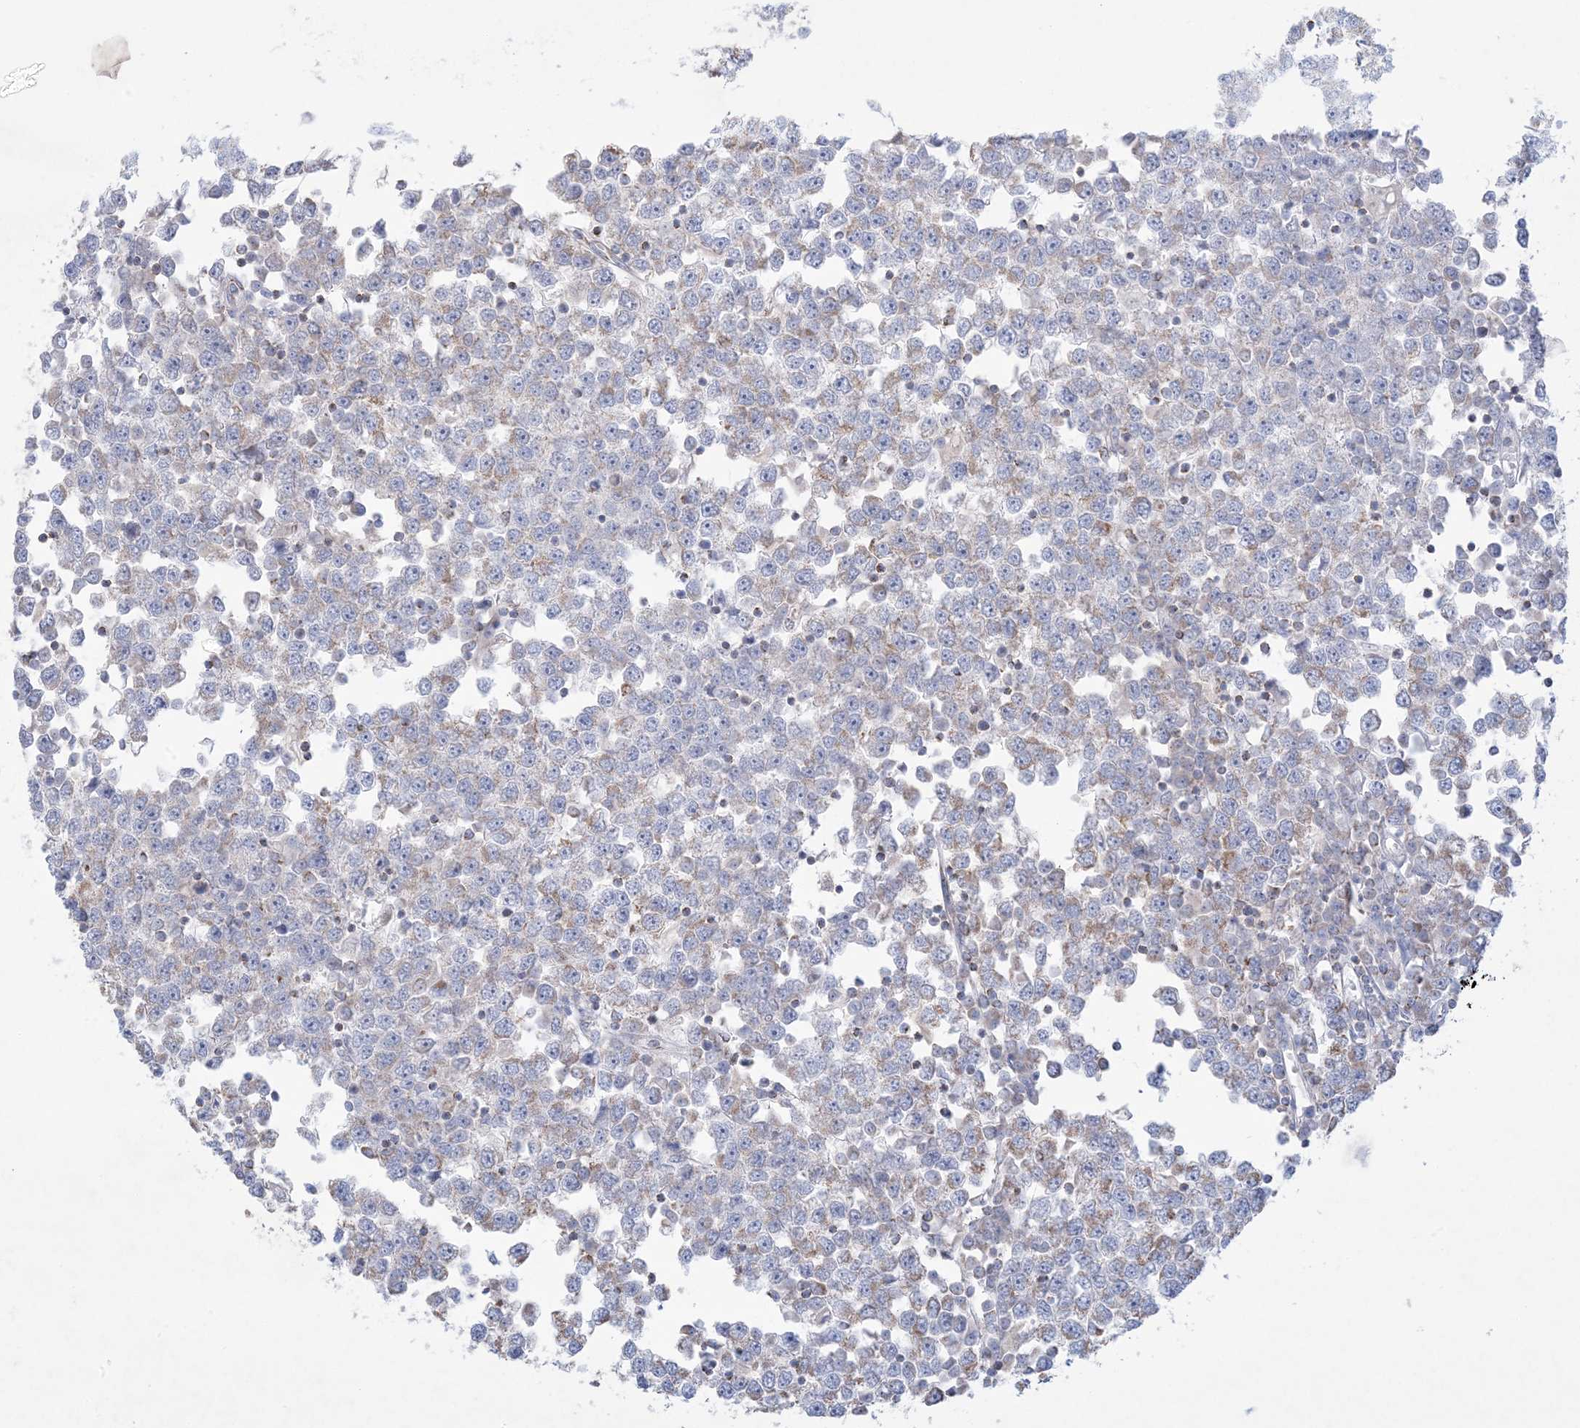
{"staining": {"intensity": "moderate", "quantity": "25%-75%", "location": "cytoplasmic/membranous"}, "tissue": "testis cancer", "cell_type": "Tumor cells", "image_type": "cancer", "snomed": [{"axis": "morphology", "description": "Seminoma, NOS"}, {"axis": "topography", "description": "Testis"}], "caption": "A brown stain labels moderate cytoplasmic/membranous positivity of a protein in testis cancer (seminoma) tumor cells.", "gene": "KCTD6", "patient": {"sex": "male", "age": 65}}